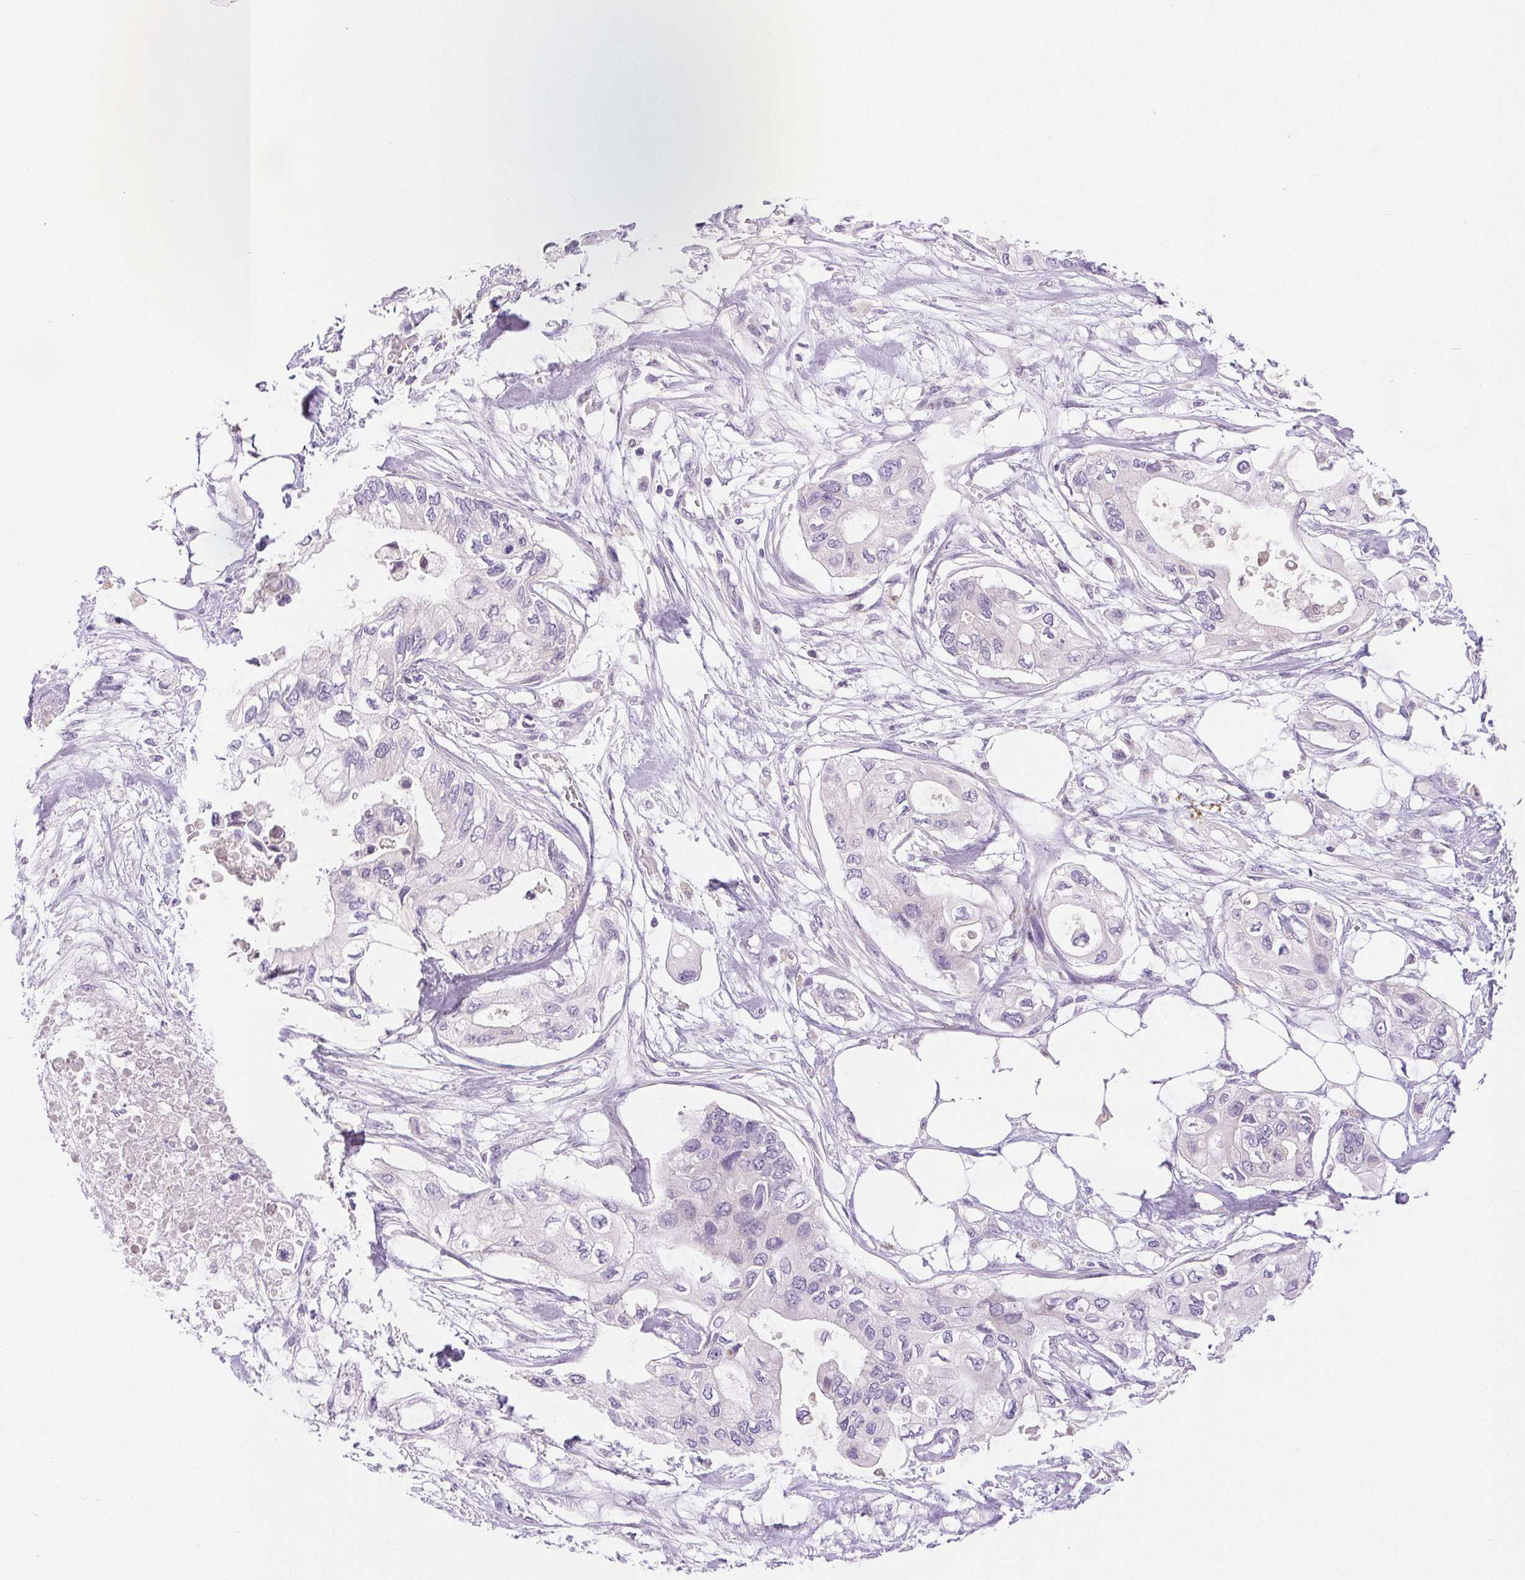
{"staining": {"intensity": "negative", "quantity": "none", "location": "none"}, "tissue": "pancreatic cancer", "cell_type": "Tumor cells", "image_type": "cancer", "snomed": [{"axis": "morphology", "description": "Adenocarcinoma, NOS"}, {"axis": "topography", "description": "Pancreas"}], "caption": "There is no significant staining in tumor cells of pancreatic cancer (adenocarcinoma).", "gene": "ARHGAP11B", "patient": {"sex": "female", "age": 63}}